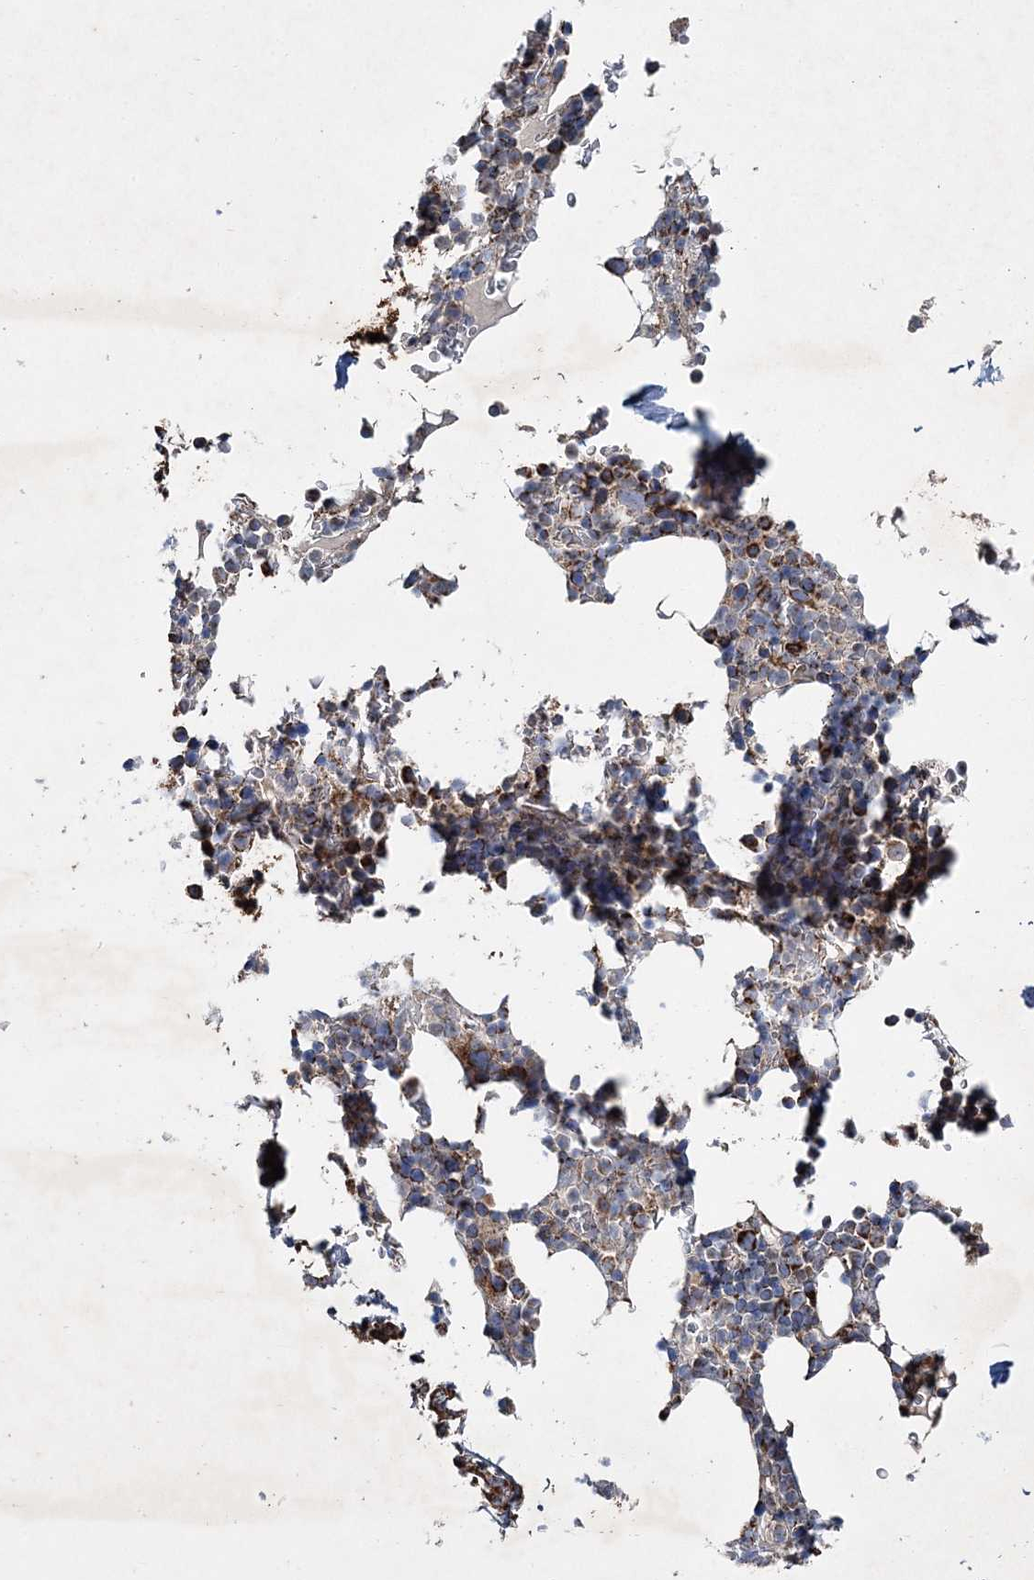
{"staining": {"intensity": "strong", "quantity": "25%-75%", "location": "cytoplasmic/membranous"}, "tissue": "bone marrow", "cell_type": "Hematopoietic cells", "image_type": "normal", "snomed": [{"axis": "morphology", "description": "Normal tissue, NOS"}, {"axis": "topography", "description": "Bone marrow"}], "caption": "Immunohistochemical staining of unremarkable human bone marrow exhibits strong cytoplasmic/membranous protein positivity in approximately 25%-75% of hematopoietic cells. The staining was performed using DAB, with brown indicating positive protein expression. Nuclei are stained blue with hematoxylin.", "gene": "SPAG16", "patient": {"sex": "male", "age": 58}}